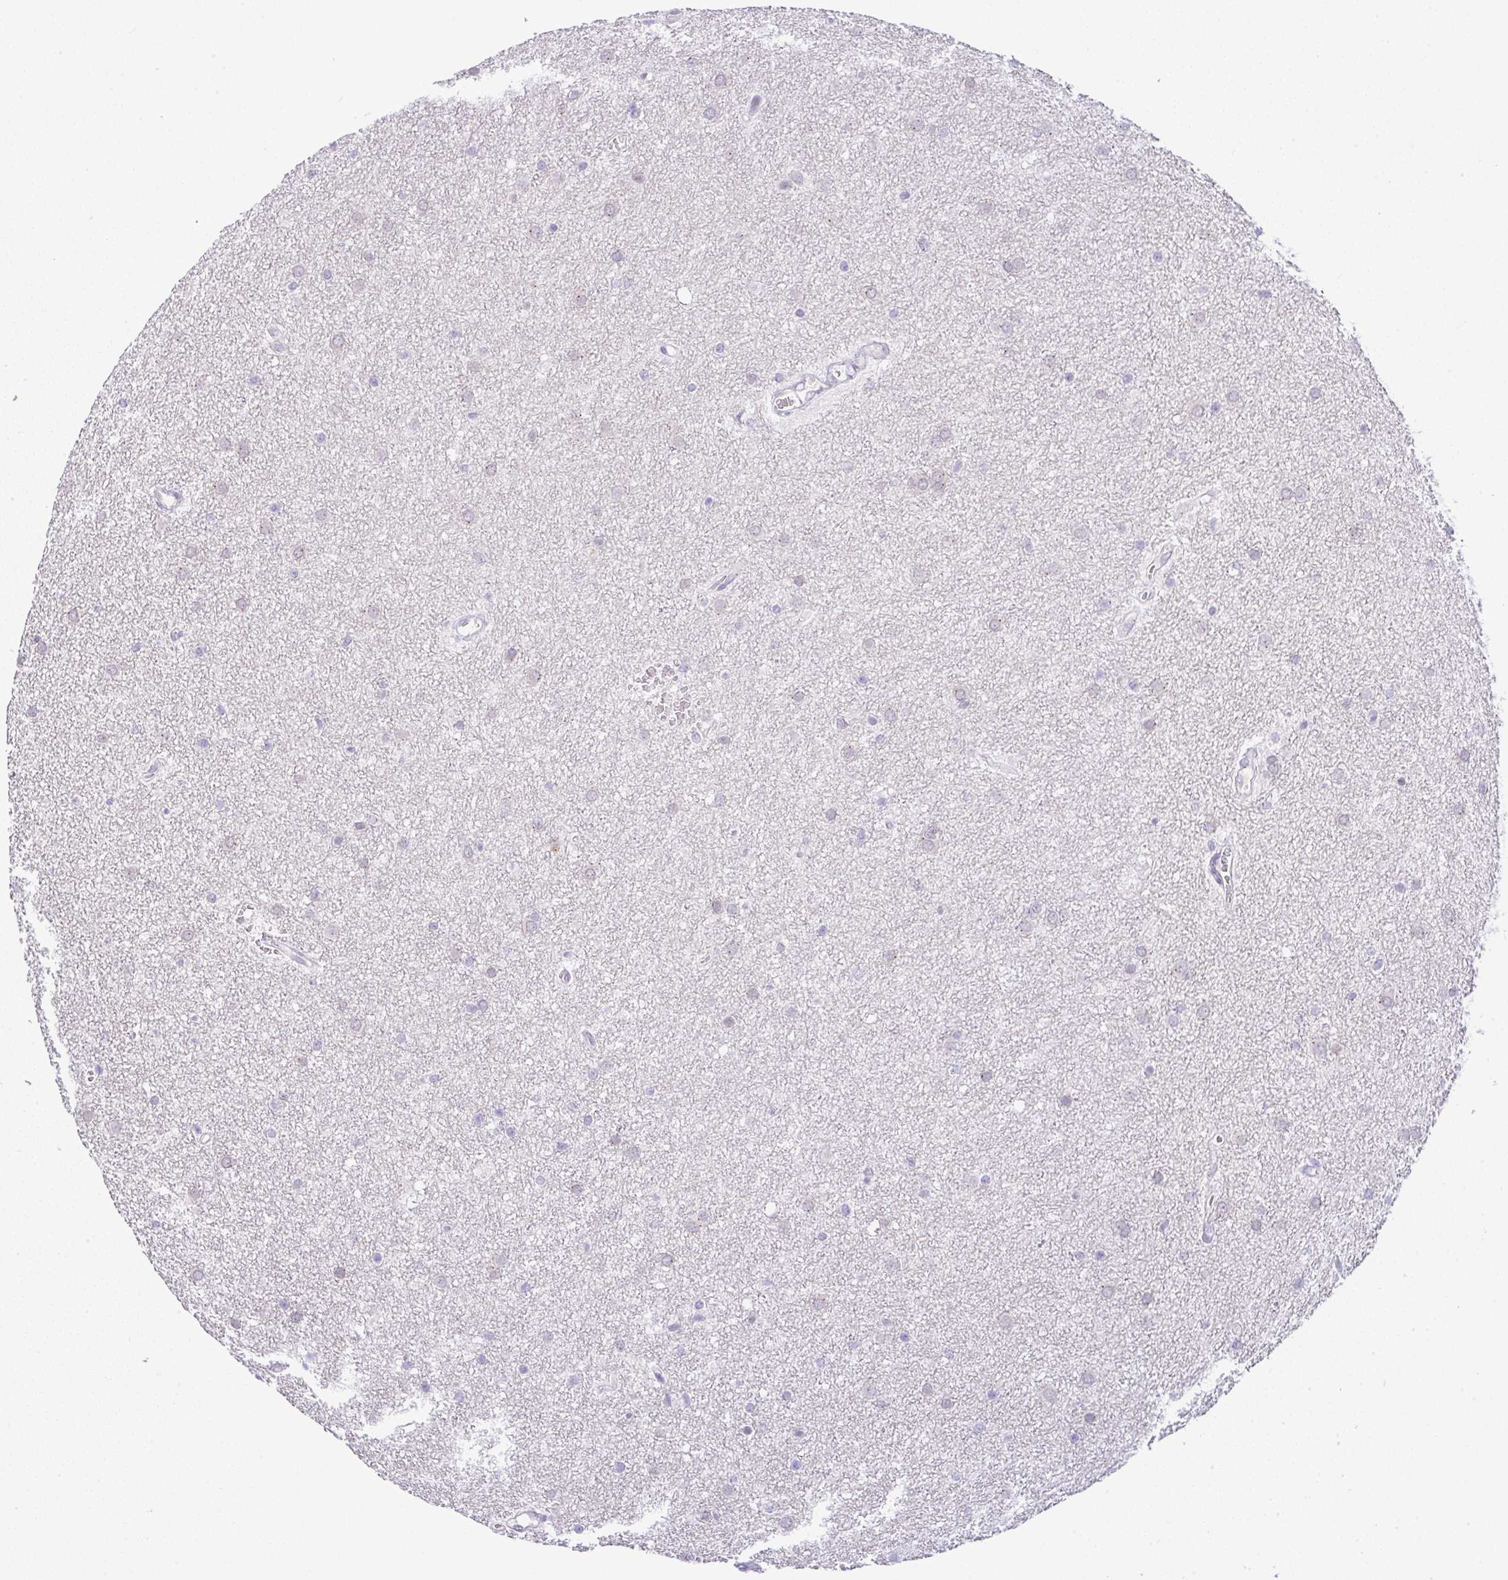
{"staining": {"intensity": "negative", "quantity": "none", "location": "none"}, "tissue": "glioma", "cell_type": "Tumor cells", "image_type": "cancer", "snomed": [{"axis": "morphology", "description": "Glioma, malignant, Low grade"}, {"axis": "topography", "description": "Cerebellum"}], "caption": "The immunohistochemistry micrograph has no significant positivity in tumor cells of glioma tissue. (Immunohistochemistry (ihc), brightfield microscopy, high magnification).", "gene": "FAM177A1", "patient": {"sex": "female", "age": 5}}